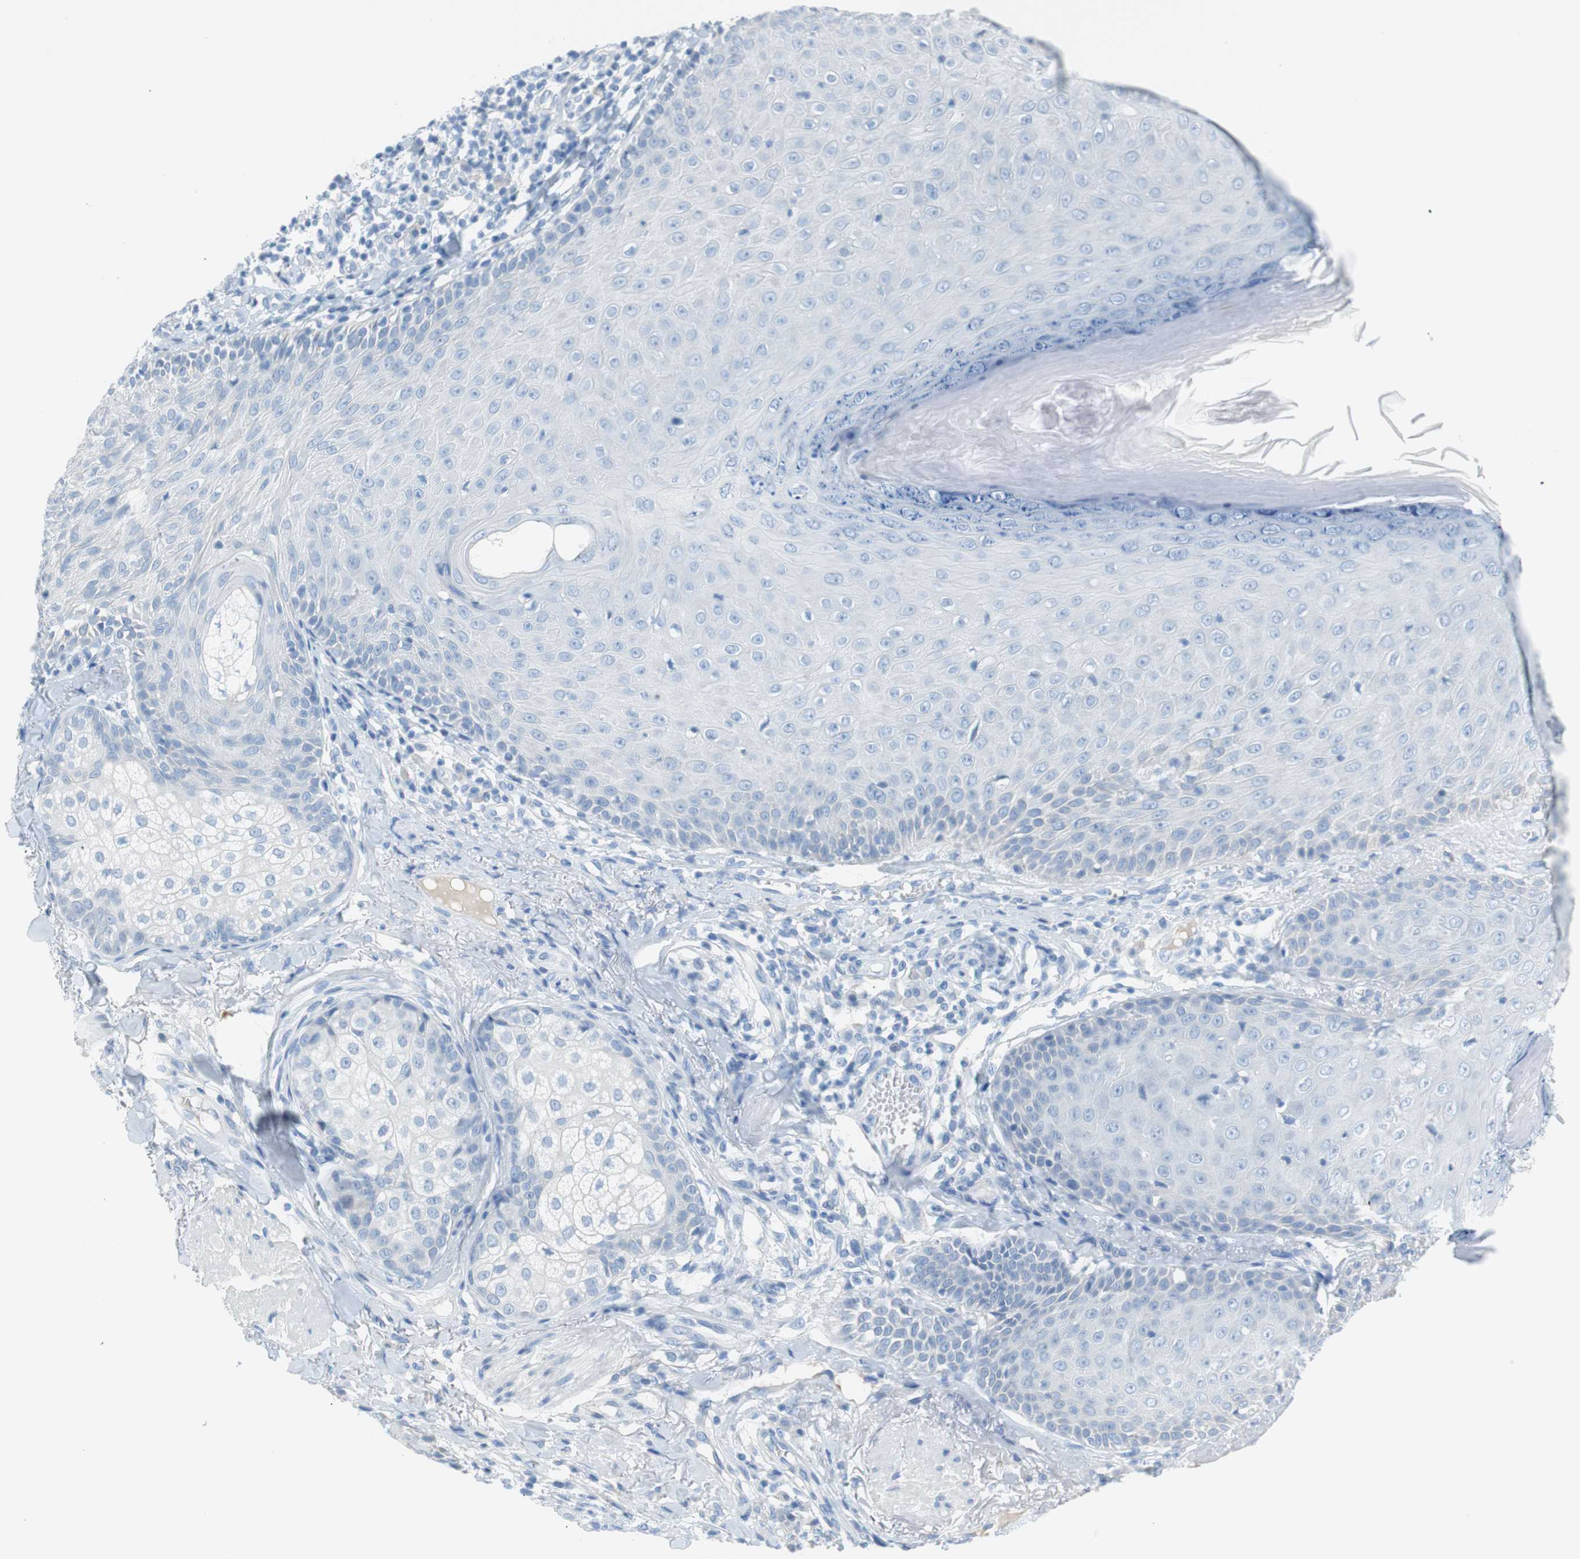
{"staining": {"intensity": "negative", "quantity": "none", "location": "none"}, "tissue": "skin cancer", "cell_type": "Tumor cells", "image_type": "cancer", "snomed": [{"axis": "morphology", "description": "Normal tissue, NOS"}, {"axis": "morphology", "description": "Basal cell carcinoma"}, {"axis": "topography", "description": "Skin"}], "caption": "Immunohistochemical staining of skin cancer (basal cell carcinoma) shows no significant staining in tumor cells. (DAB IHC visualized using brightfield microscopy, high magnification).", "gene": "MYH1", "patient": {"sex": "male", "age": 52}}